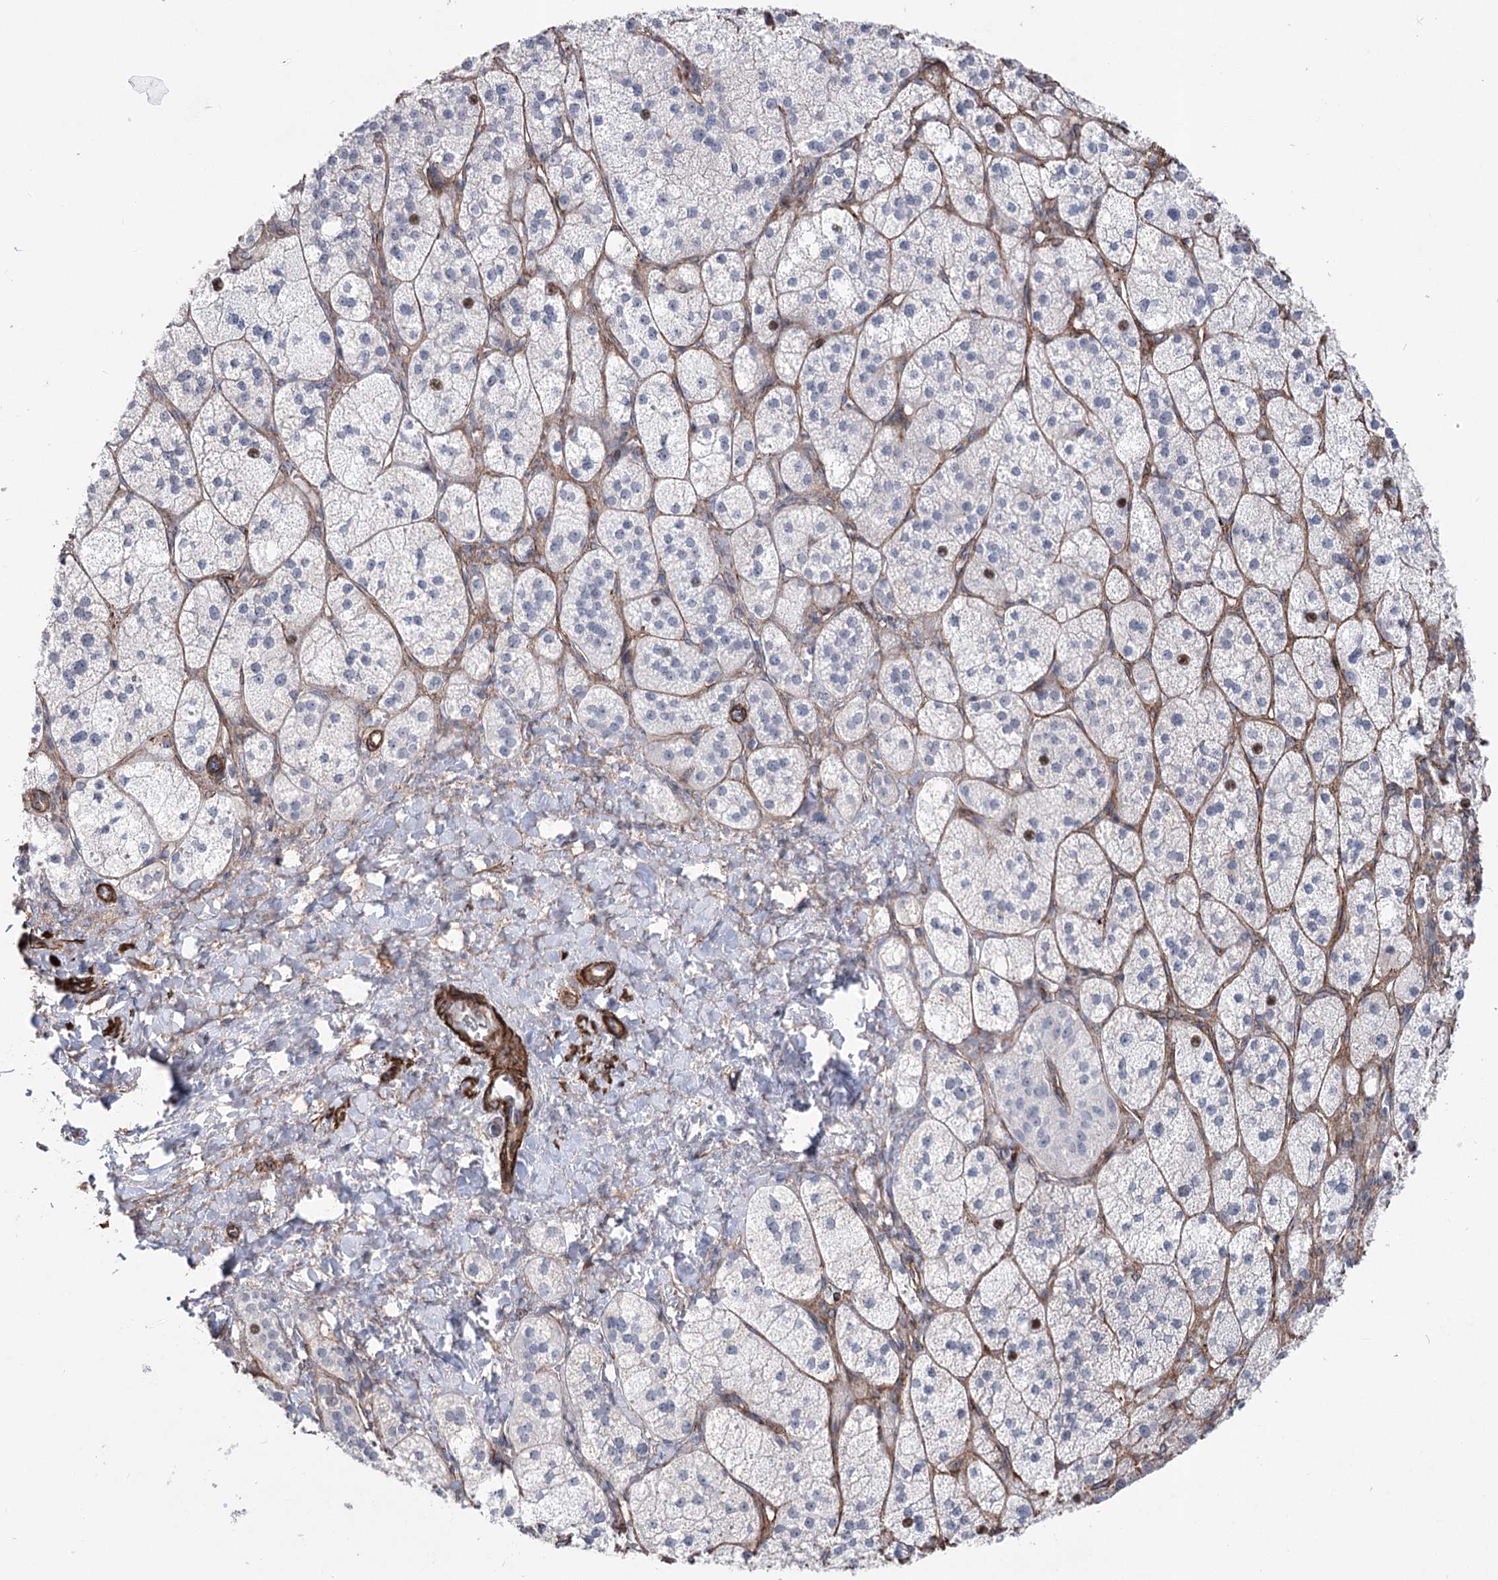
{"staining": {"intensity": "strong", "quantity": "<25%", "location": "nuclear"}, "tissue": "adrenal gland", "cell_type": "Glandular cells", "image_type": "normal", "snomed": [{"axis": "morphology", "description": "Normal tissue, NOS"}, {"axis": "topography", "description": "Adrenal gland"}], "caption": "IHC image of normal adrenal gland stained for a protein (brown), which exhibits medium levels of strong nuclear expression in approximately <25% of glandular cells.", "gene": "ARHGAP20", "patient": {"sex": "male", "age": 61}}